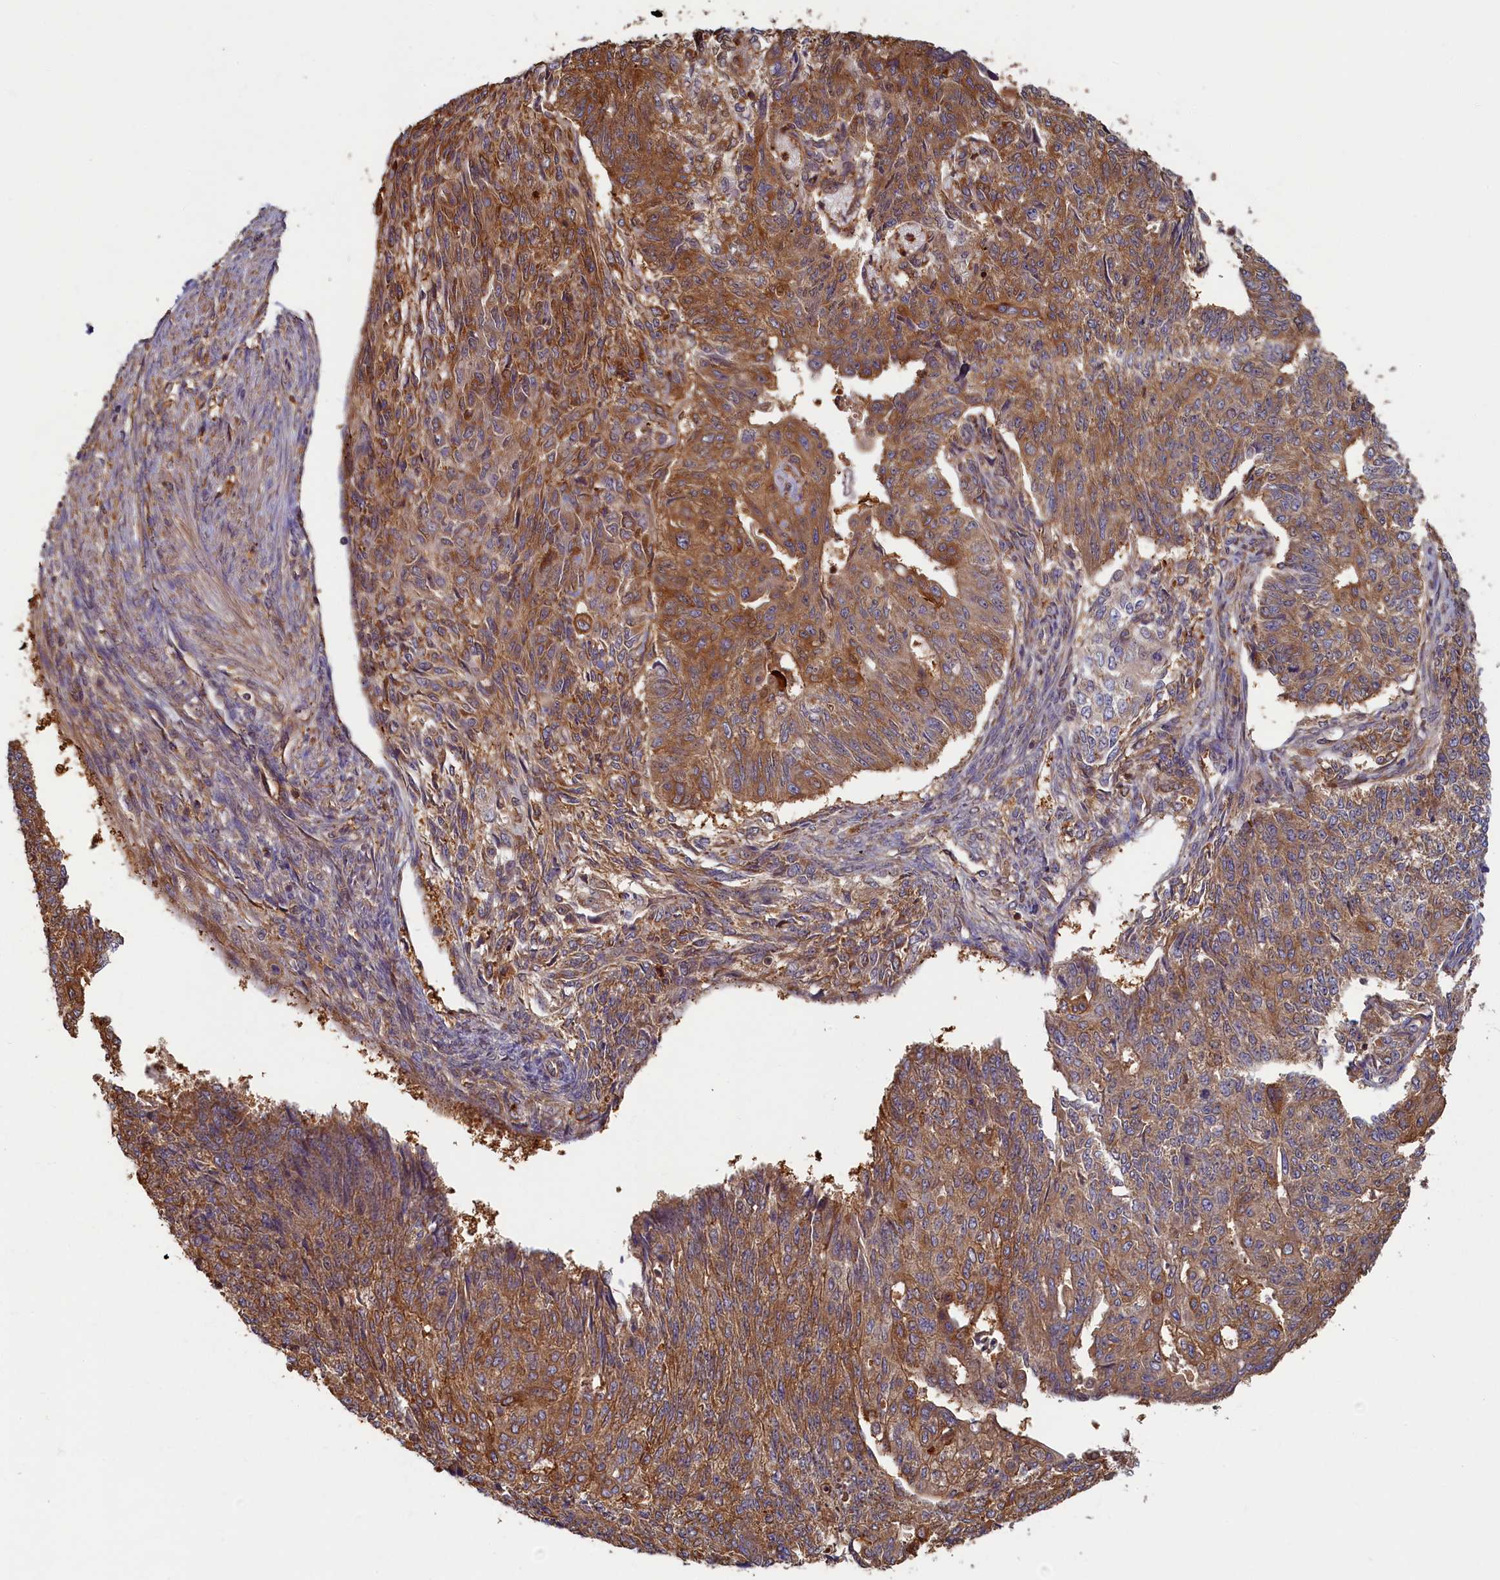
{"staining": {"intensity": "moderate", "quantity": ">75%", "location": "cytoplasmic/membranous"}, "tissue": "endometrial cancer", "cell_type": "Tumor cells", "image_type": "cancer", "snomed": [{"axis": "morphology", "description": "Adenocarcinoma, NOS"}, {"axis": "topography", "description": "Endometrium"}], "caption": "High-power microscopy captured an immunohistochemistry histopathology image of endometrial cancer, revealing moderate cytoplasmic/membranous staining in about >75% of tumor cells. (Brightfield microscopy of DAB IHC at high magnification).", "gene": "TIMM8B", "patient": {"sex": "female", "age": 32}}